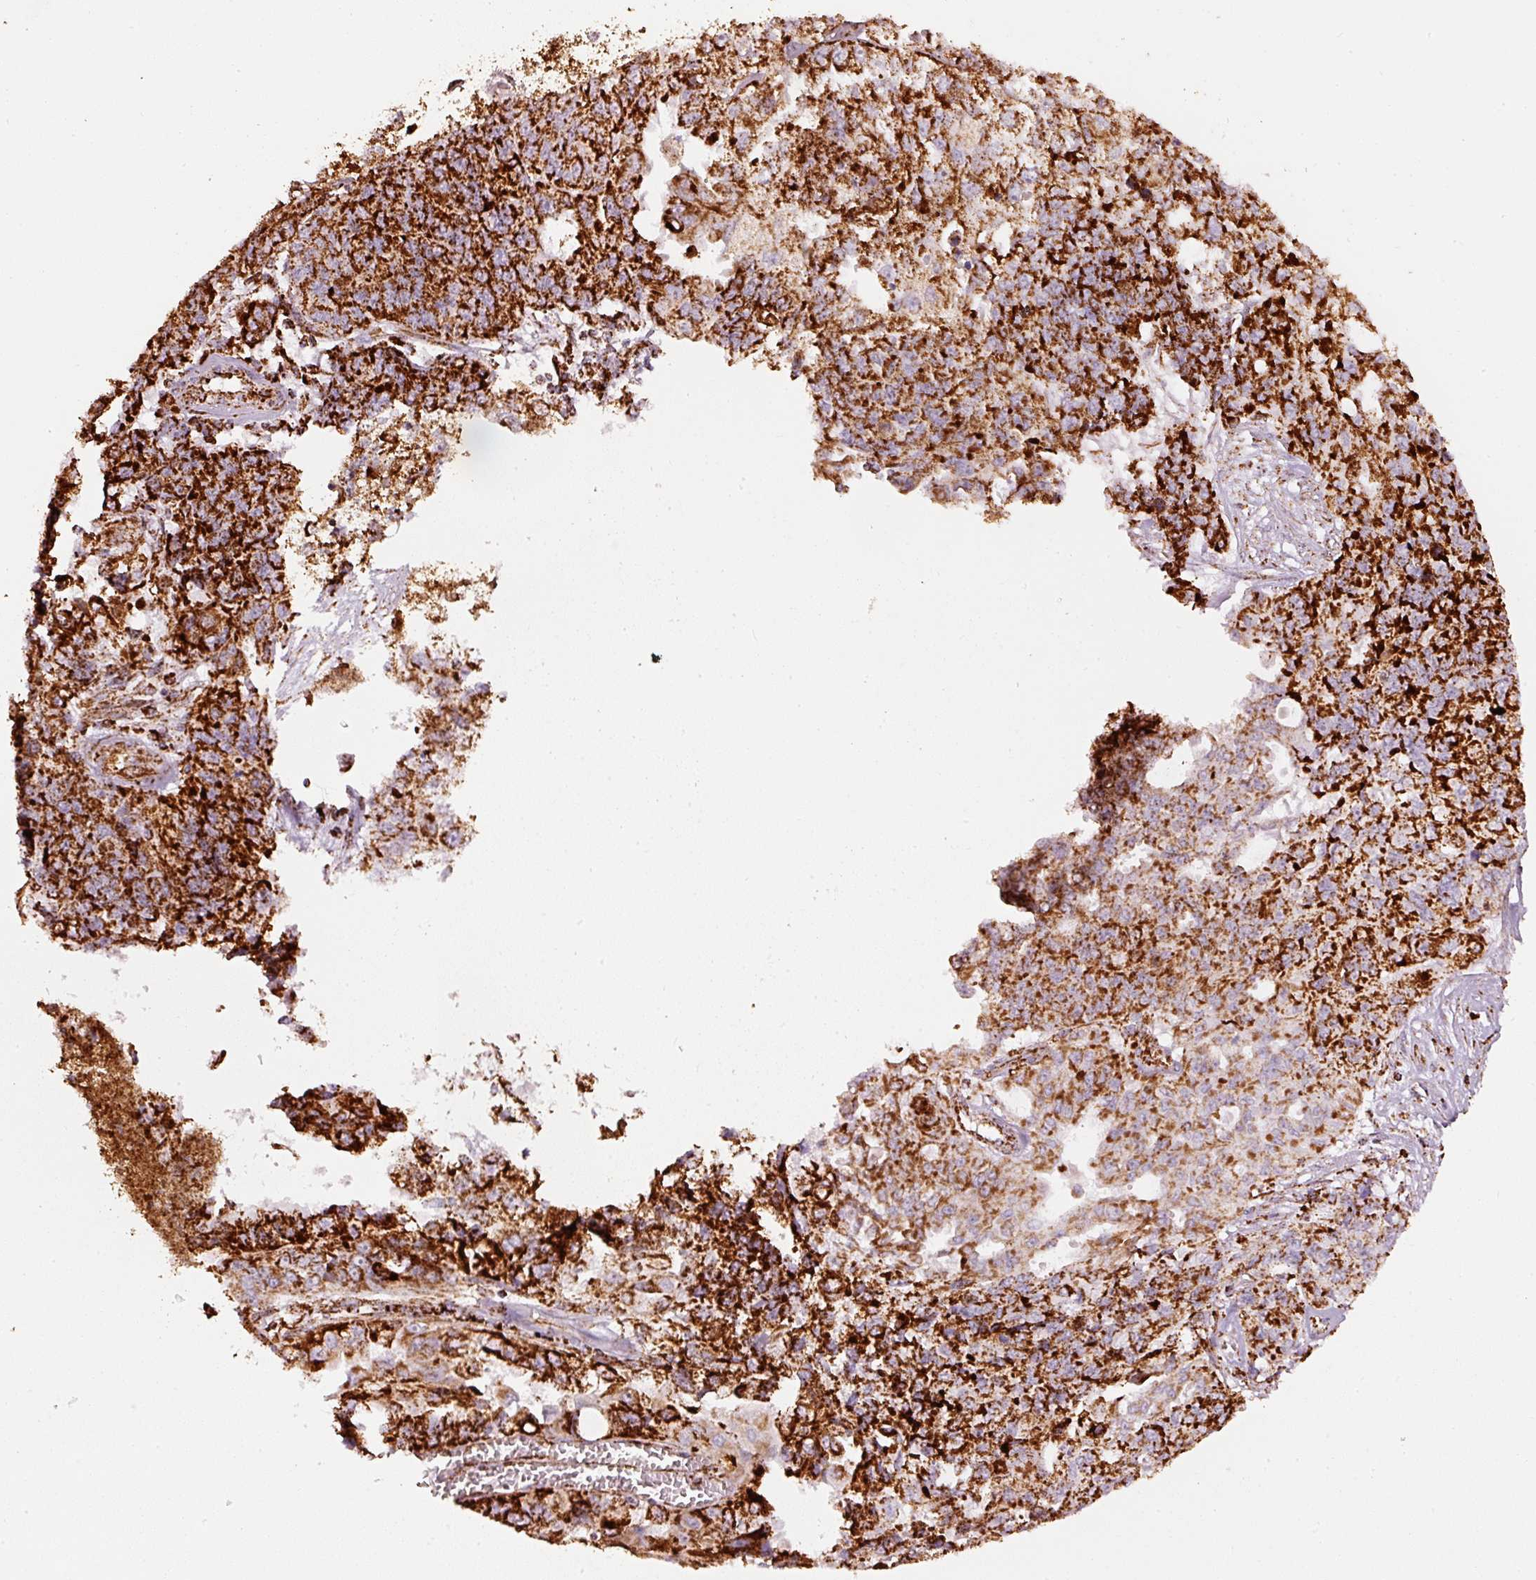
{"staining": {"intensity": "strong", "quantity": ">75%", "location": "cytoplasmic/membranous"}, "tissue": "endometrial cancer", "cell_type": "Tumor cells", "image_type": "cancer", "snomed": [{"axis": "morphology", "description": "Adenocarcinoma, NOS"}, {"axis": "topography", "description": "Uterus"}], "caption": "IHC staining of endometrial cancer (adenocarcinoma), which reveals high levels of strong cytoplasmic/membranous staining in about >75% of tumor cells indicating strong cytoplasmic/membranous protein staining. The staining was performed using DAB (3,3'-diaminobenzidine) (brown) for protein detection and nuclei were counterstained in hematoxylin (blue).", "gene": "UQCRC1", "patient": {"sex": "female", "age": 79}}